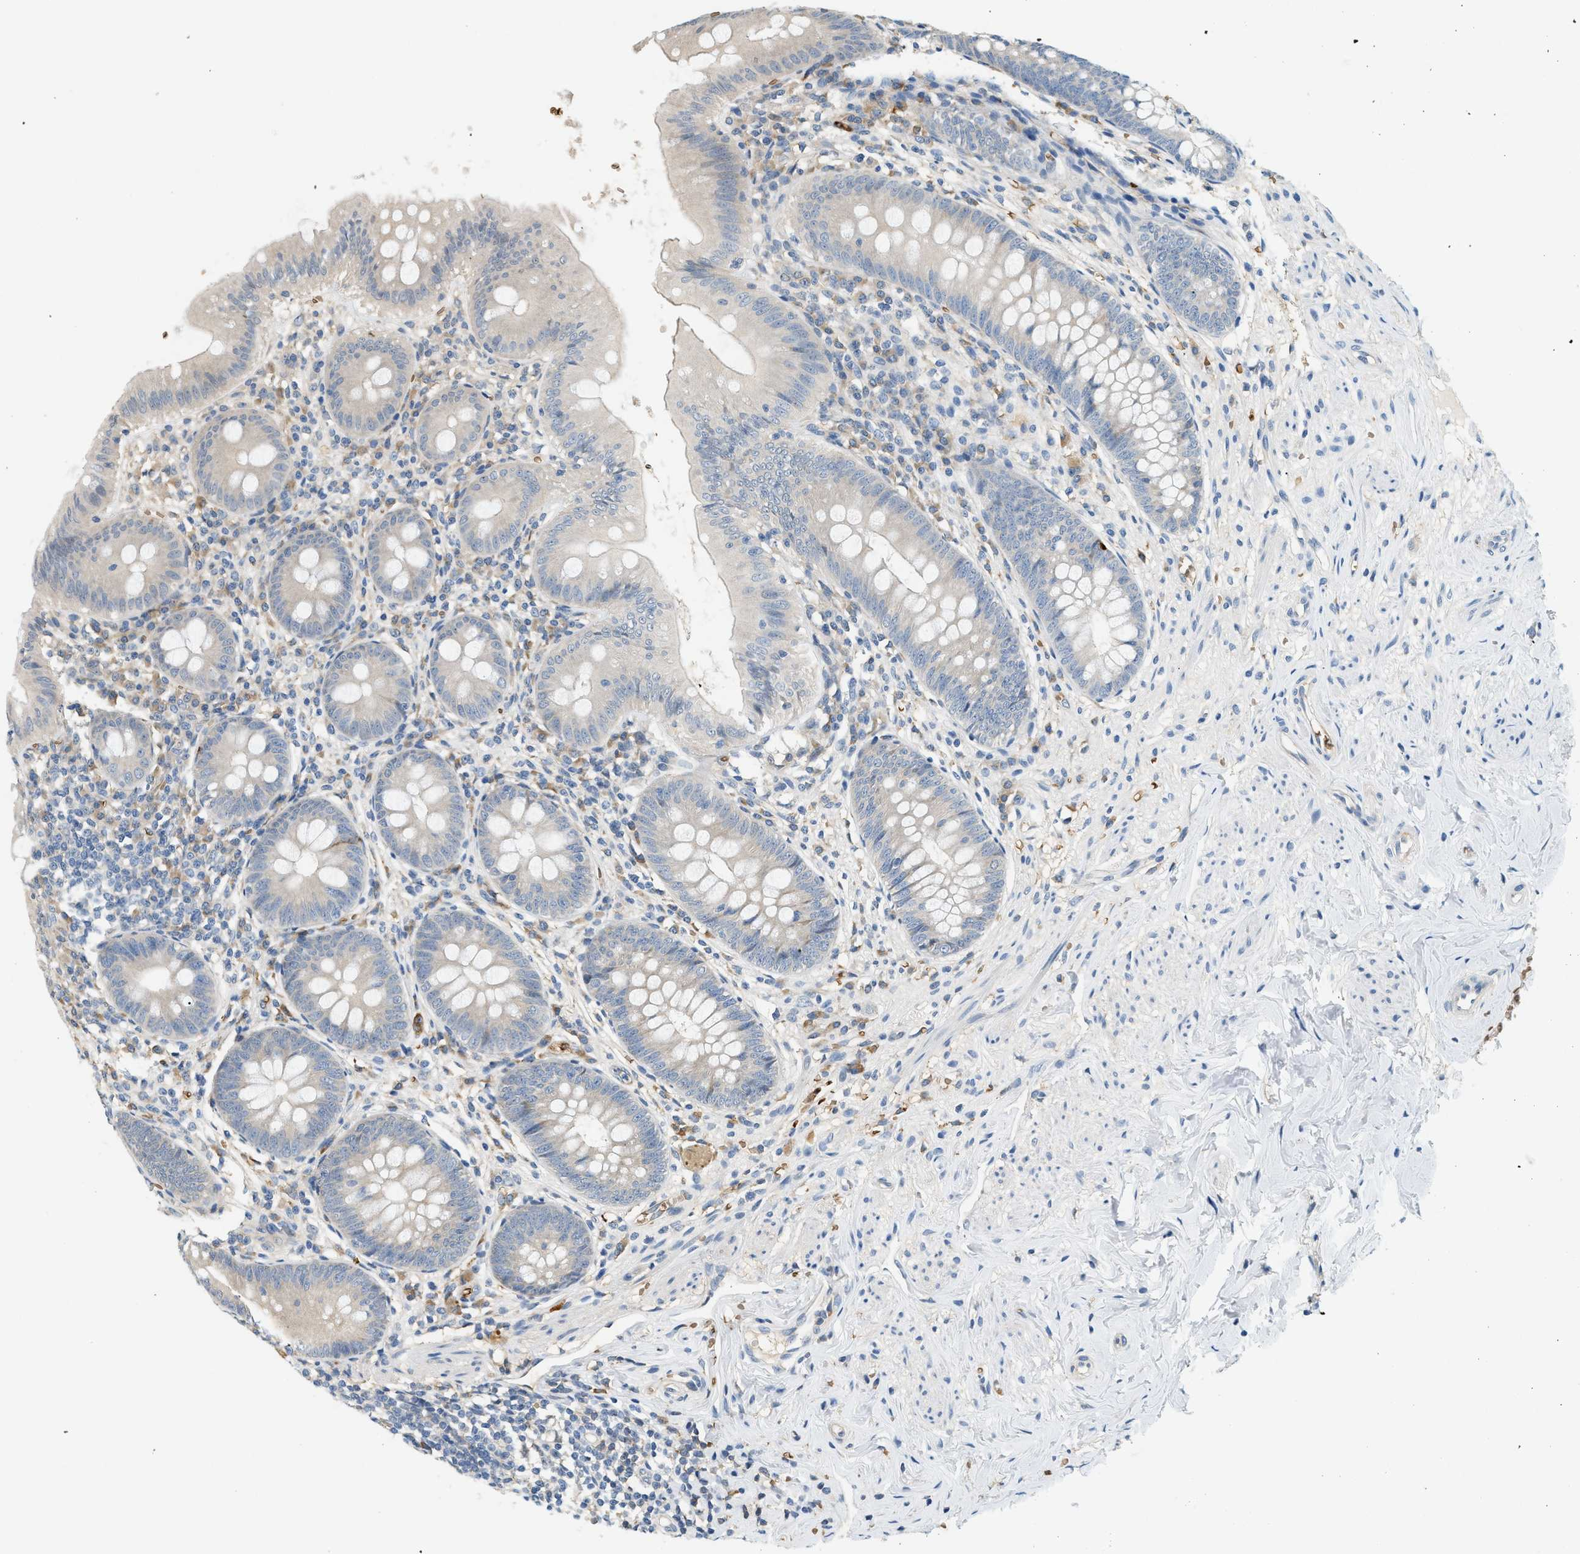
{"staining": {"intensity": "negative", "quantity": "none", "location": "none"}, "tissue": "appendix", "cell_type": "Glandular cells", "image_type": "normal", "snomed": [{"axis": "morphology", "description": "Normal tissue, NOS"}, {"axis": "topography", "description": "Appendix"}], "caption": "An image of appendix stained for a protein shows no brown staining in glandular cells. (DAB (3,3'-diaminobenzidine) immunohistochemistry with hematoxylin counter stain).", "gene": "CYTH2", "patient": {"sex": "male", "age": 56}}